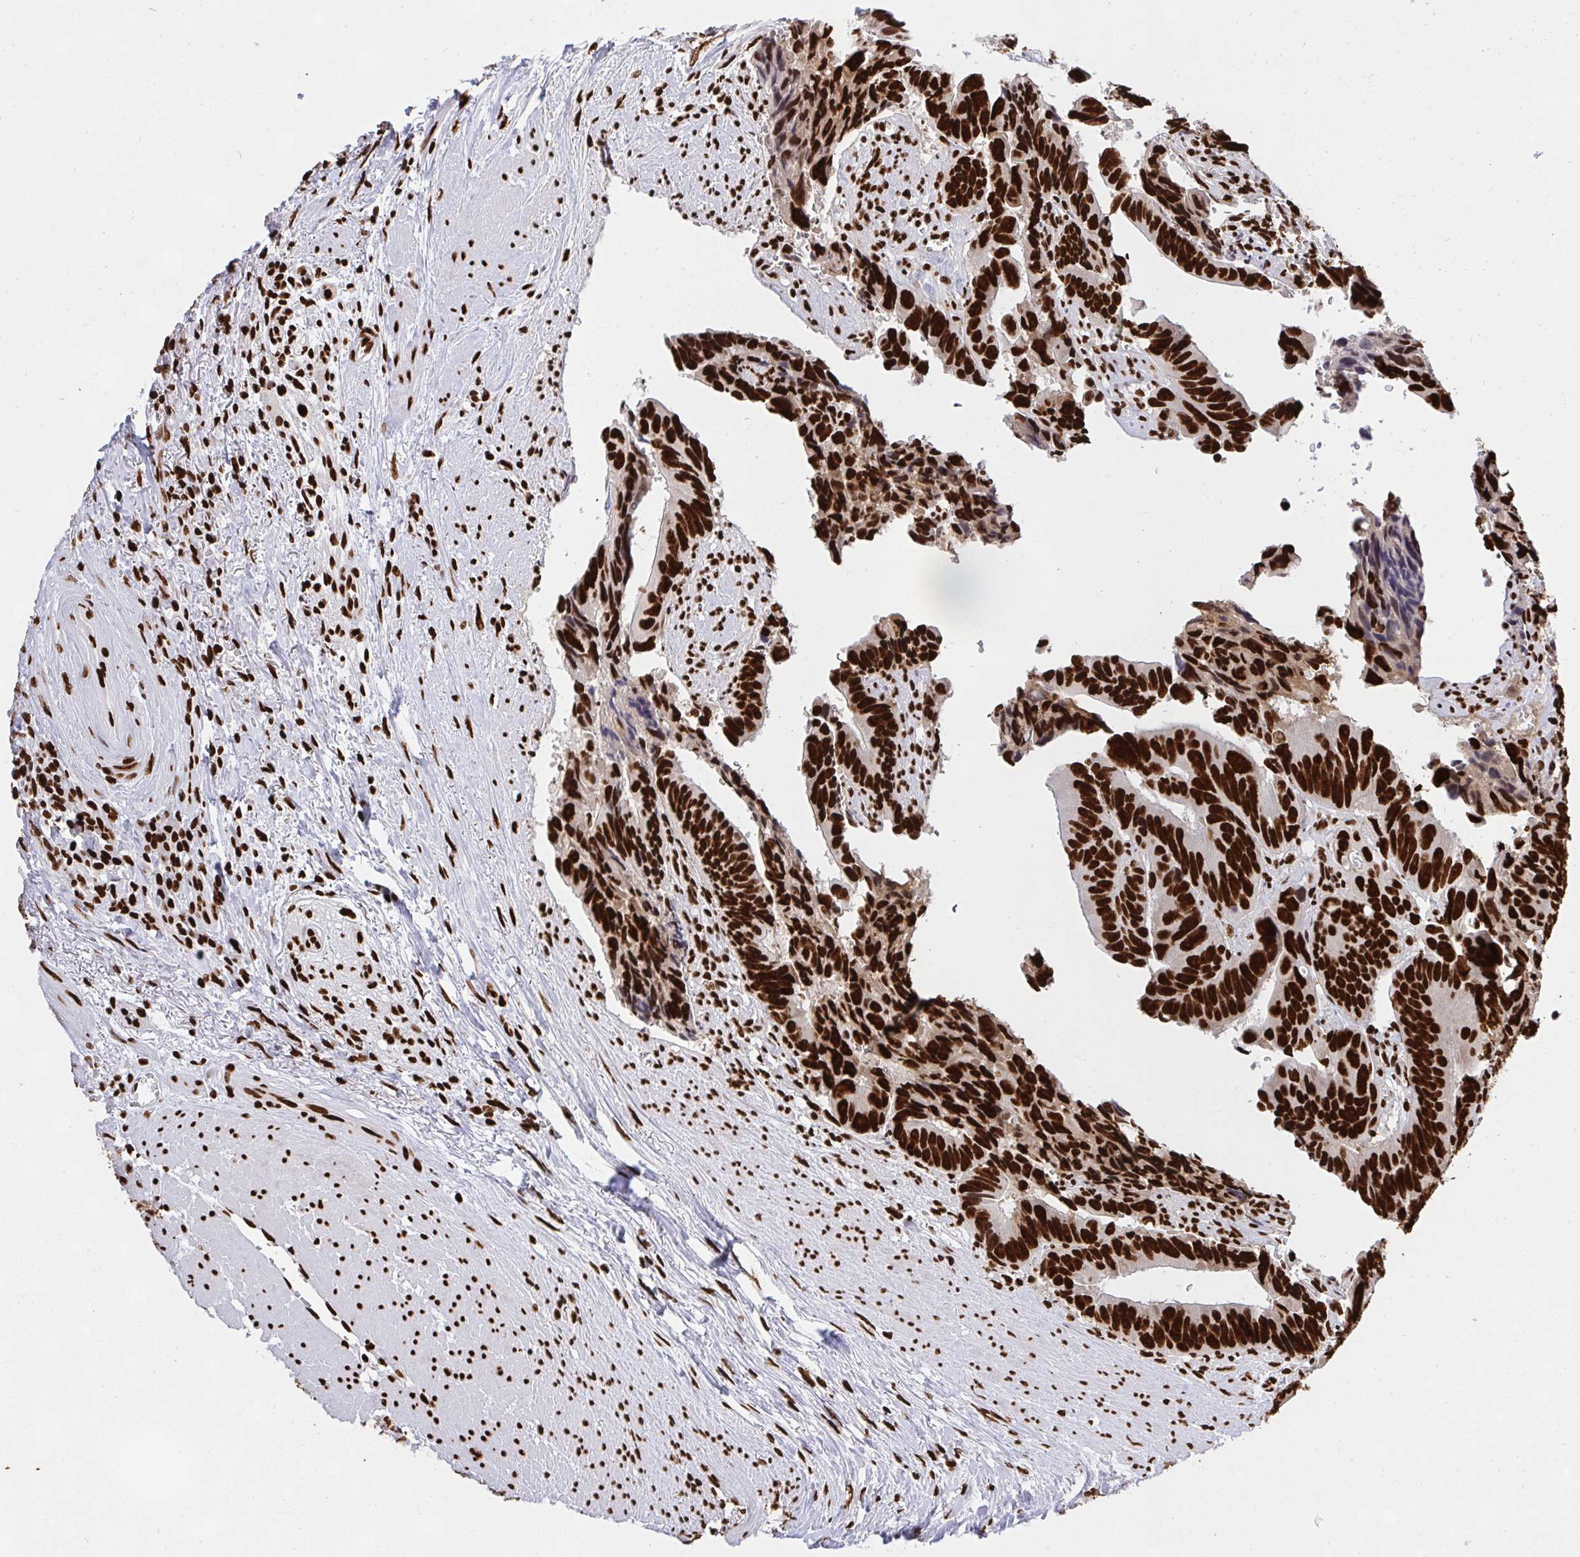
{"staining": {"intensity": "strong", "quantity": ">75%", "location": "nuclear"}, "tissue": "colorectal cancer", "cell_type": "Tumor cells", "image_type": "cancer", "snomed": [{"axis": "morphology", "description": "Adenocarcinoma, NOS"}, {"axis": "topography", "description": "Rectum"}], "caption": "DAB (3,3'-diaminobenzidine) immunohistochemical staining of colorectal cancer reveals strong nuclear protein expression in approximately >75% of tumor cells. Nuclei are stained in blue.", "gene": "HNRNPL", "patient": {"sex": "male", "age": 76}}